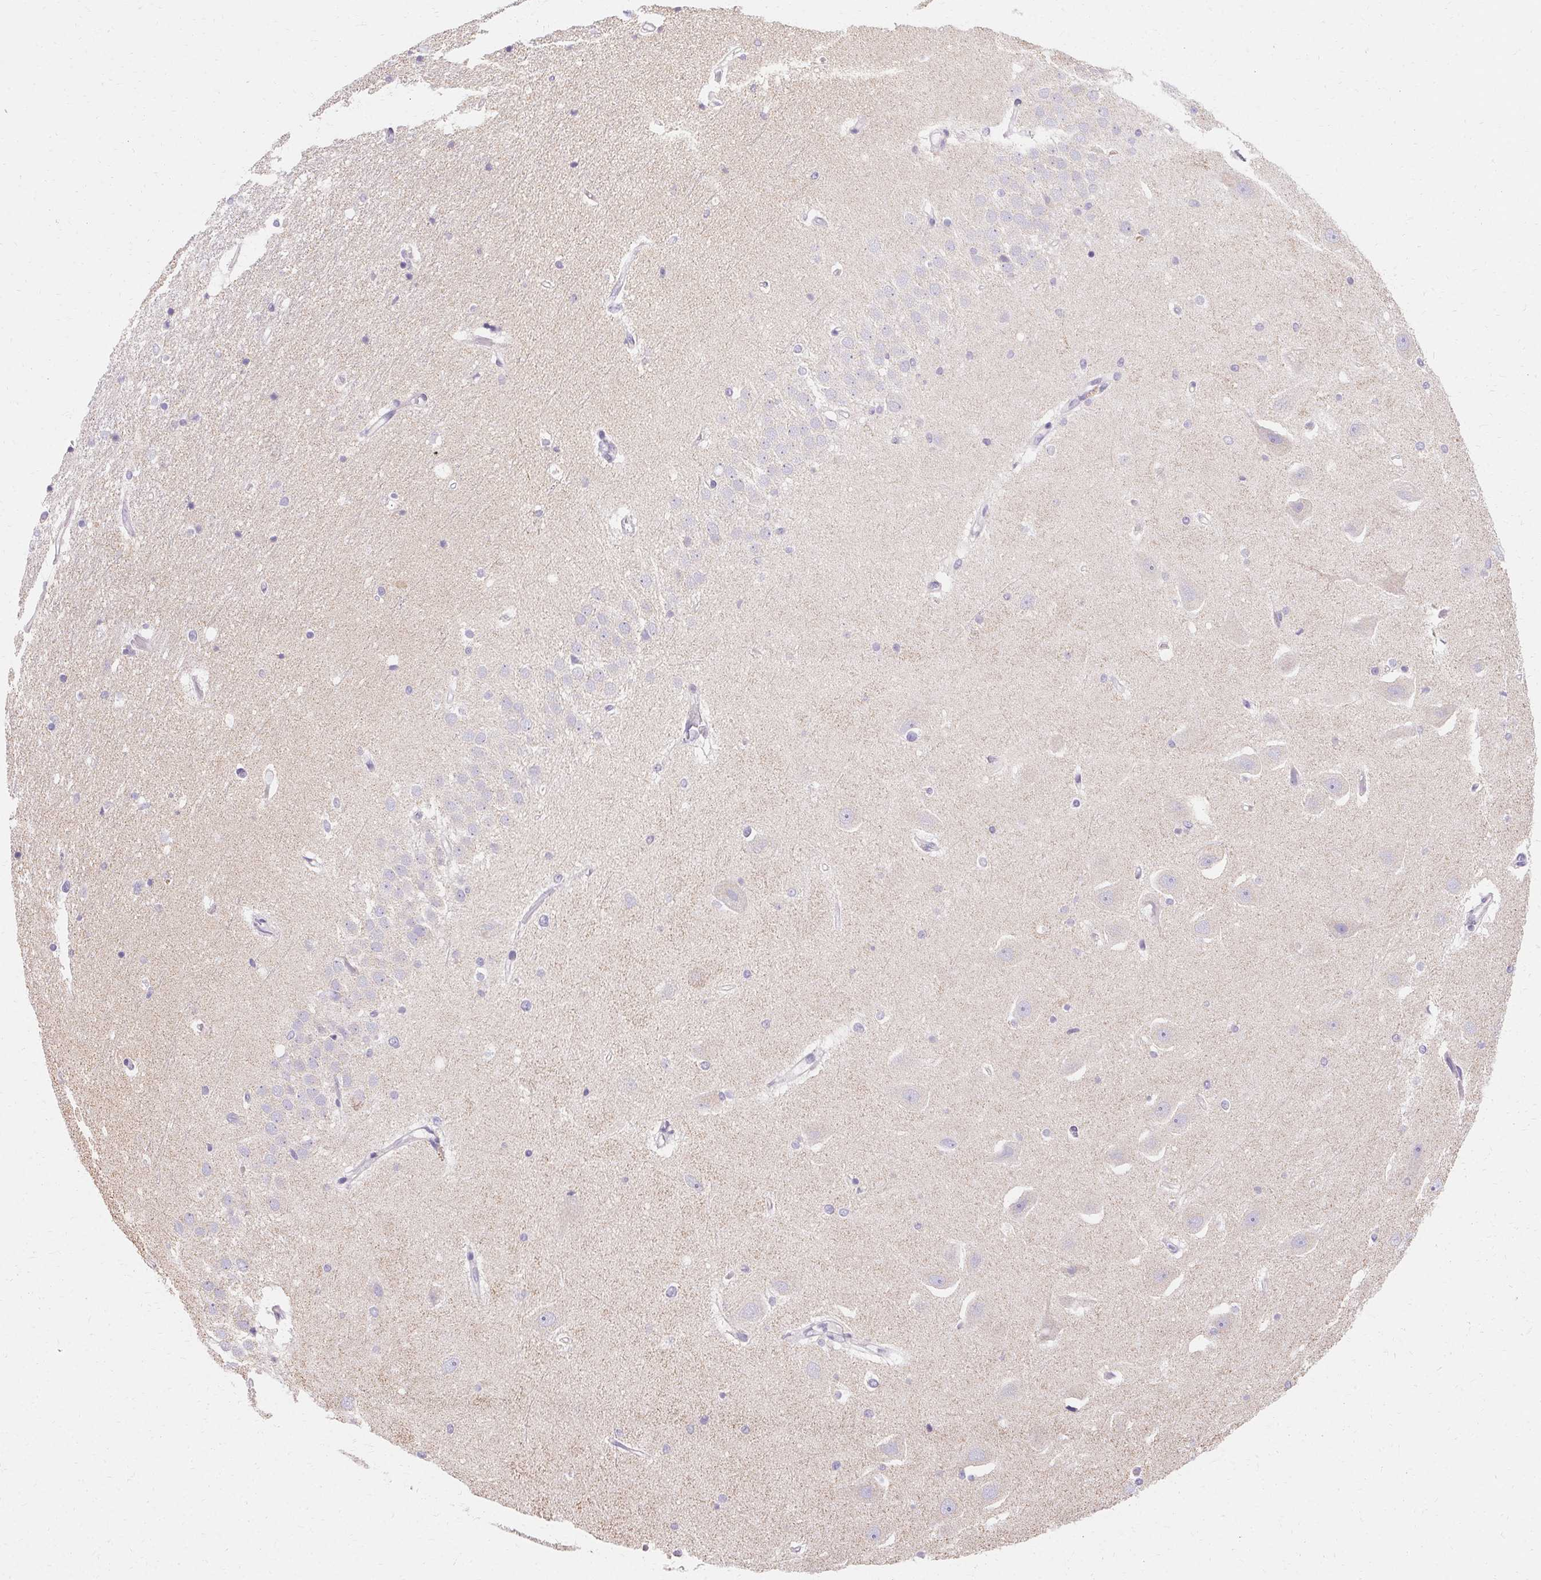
{"staining": {"intensity": "negative", "quantity": "none", "location": "none"}, "tissue": "hippocampus", "cell_type": "Glial cells", "image_type": "normal", "snomed": [{"axis": "morphology", "description": "Normal tissue, NOS"}, {"axis": "topography", "description": "Hippocampus"}], "caption": "This is an IHC image of normal hippocampus. There is no staining in glial cells.", "gene": "ASGR2", "patient": {"sex": "male", "age": 63}}